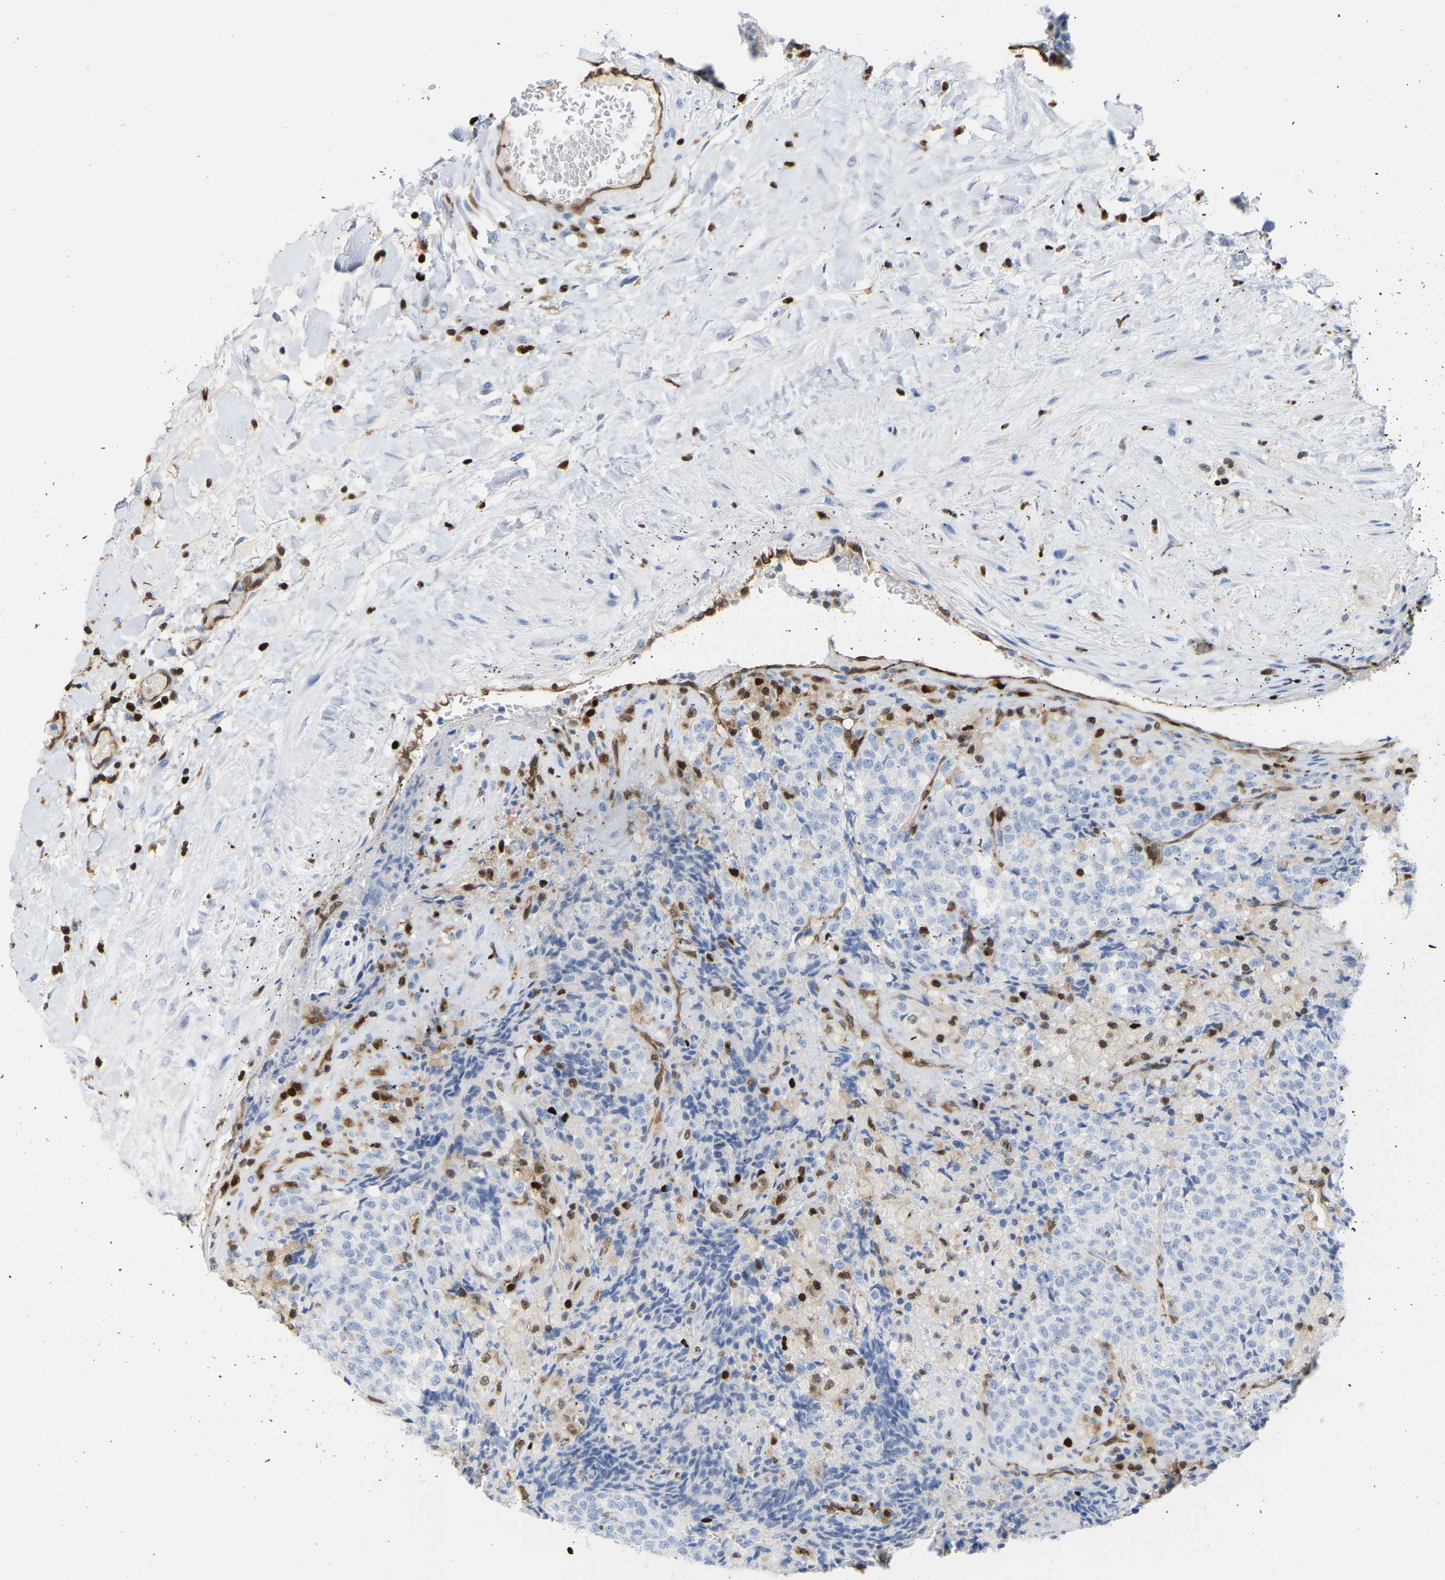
{"staining": {"intensity": "negative", "quantity": "none", "location": "none"}, "tissue": "testis cancer", "cell_type": "Tumor cells", "image_type": "cancer", "snomed": [{"axis": "morphology", "description": "Seminoma, NOS"}, {"axis": "topography", "description": "Testis"}], "caption": "Tumor cells show no significant staining in seminoma (testis). (DAB immunohistochemistry, high magnification).", "gene": "GIMAP4", "patient": {"sex": "male", "age": 59}}